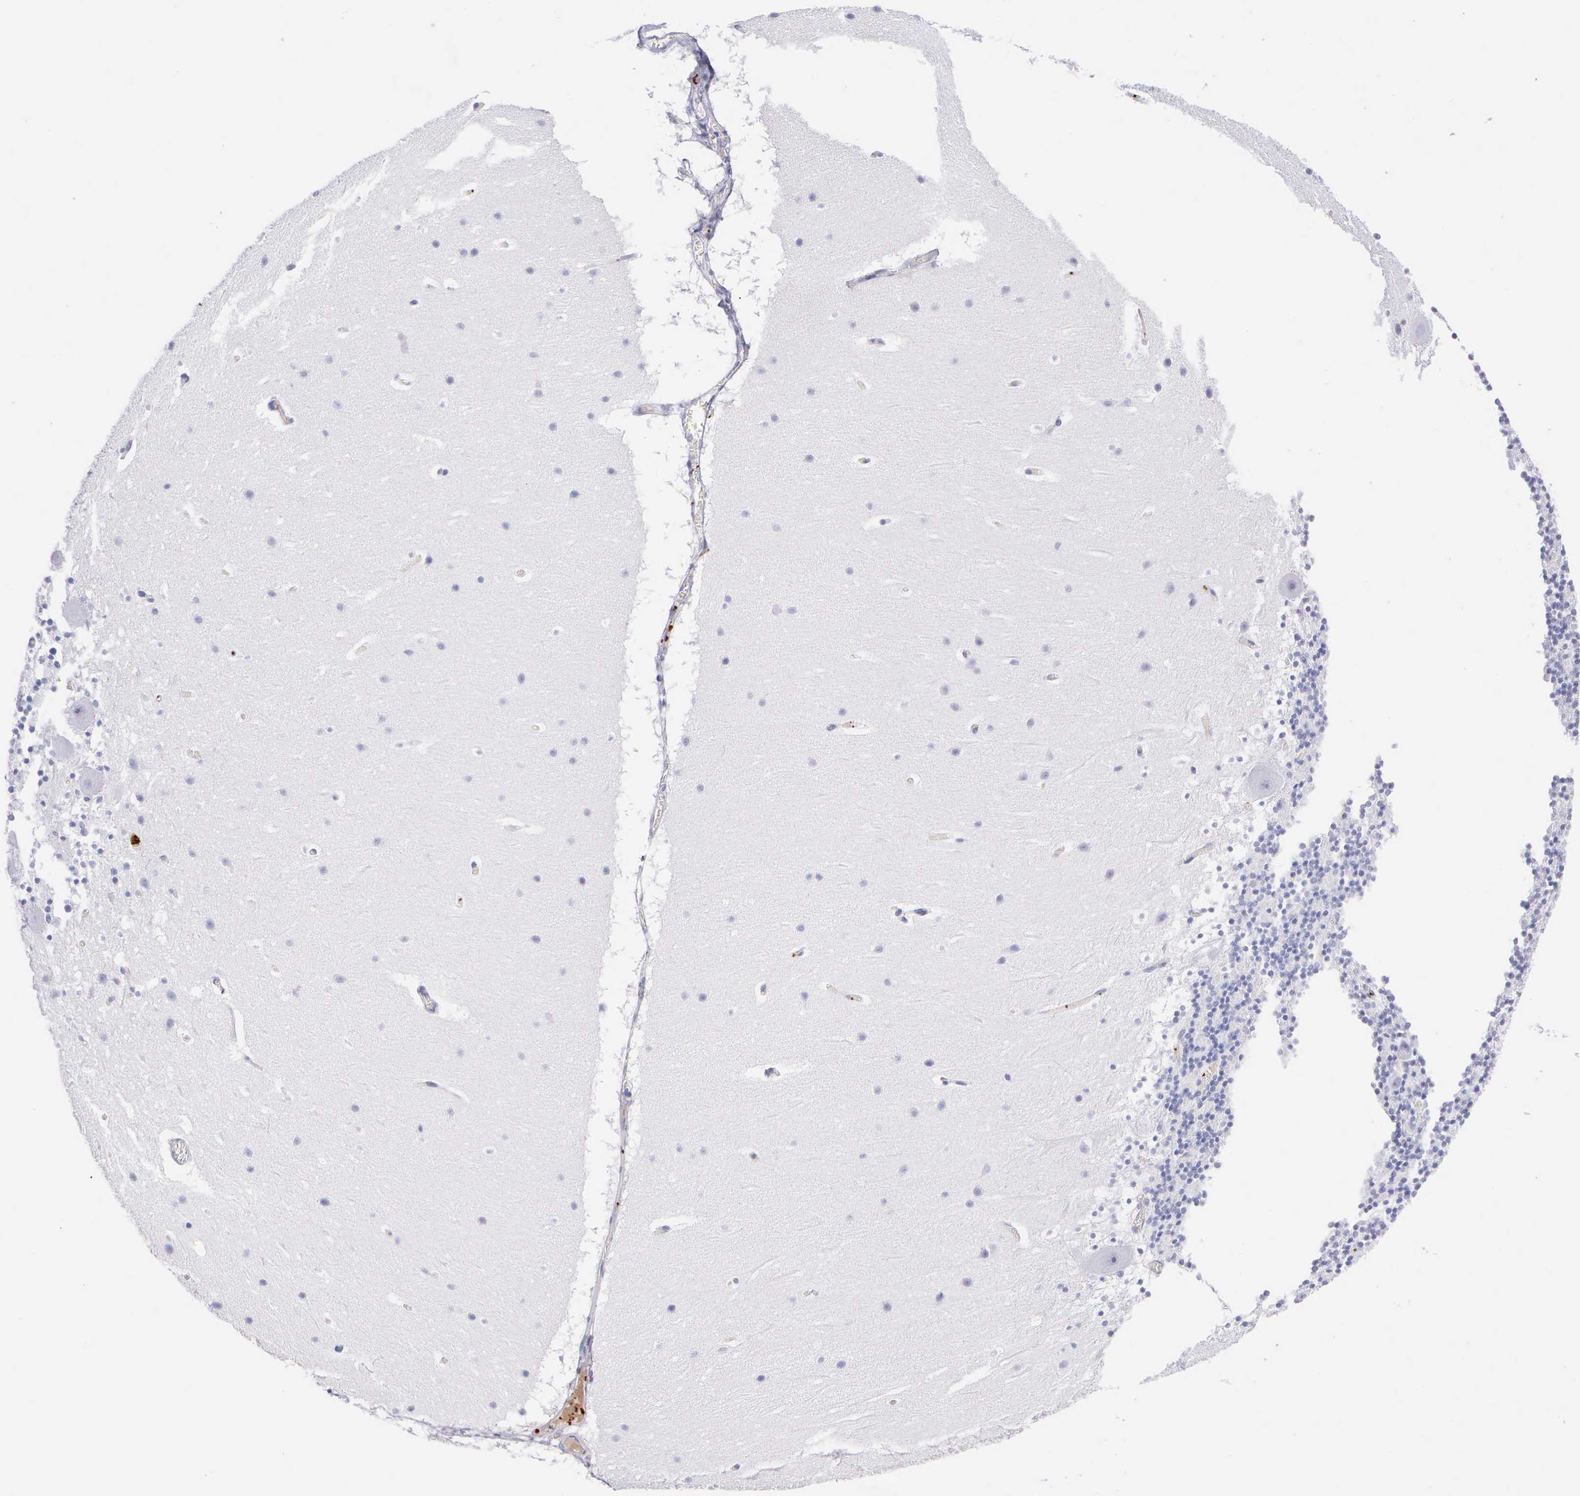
{"staining": {"intensity": "negative", "quantity": "none", "location": "none"}, "tissue": "cerebellum", "cell_type": "Cells in granular layer", "image_type": "normal", "snomed": [{"axis": "morphology", "description": "Normal tissue, NOS"}, {"axis": "topography", "description": "Cerebellum"}], "caption": "A high-resolution micrograph shows IHC staining of benign cerebellum, which reveals no significant positivity in cells in granular layer. The staining was performed using DAB to visualize the protein expression in brown, while the nuclei were stained in blue with hematoxylin (Magnification: 20x).", "gene": "SRGN", "patient": {"sex": "male", "age": 45}}